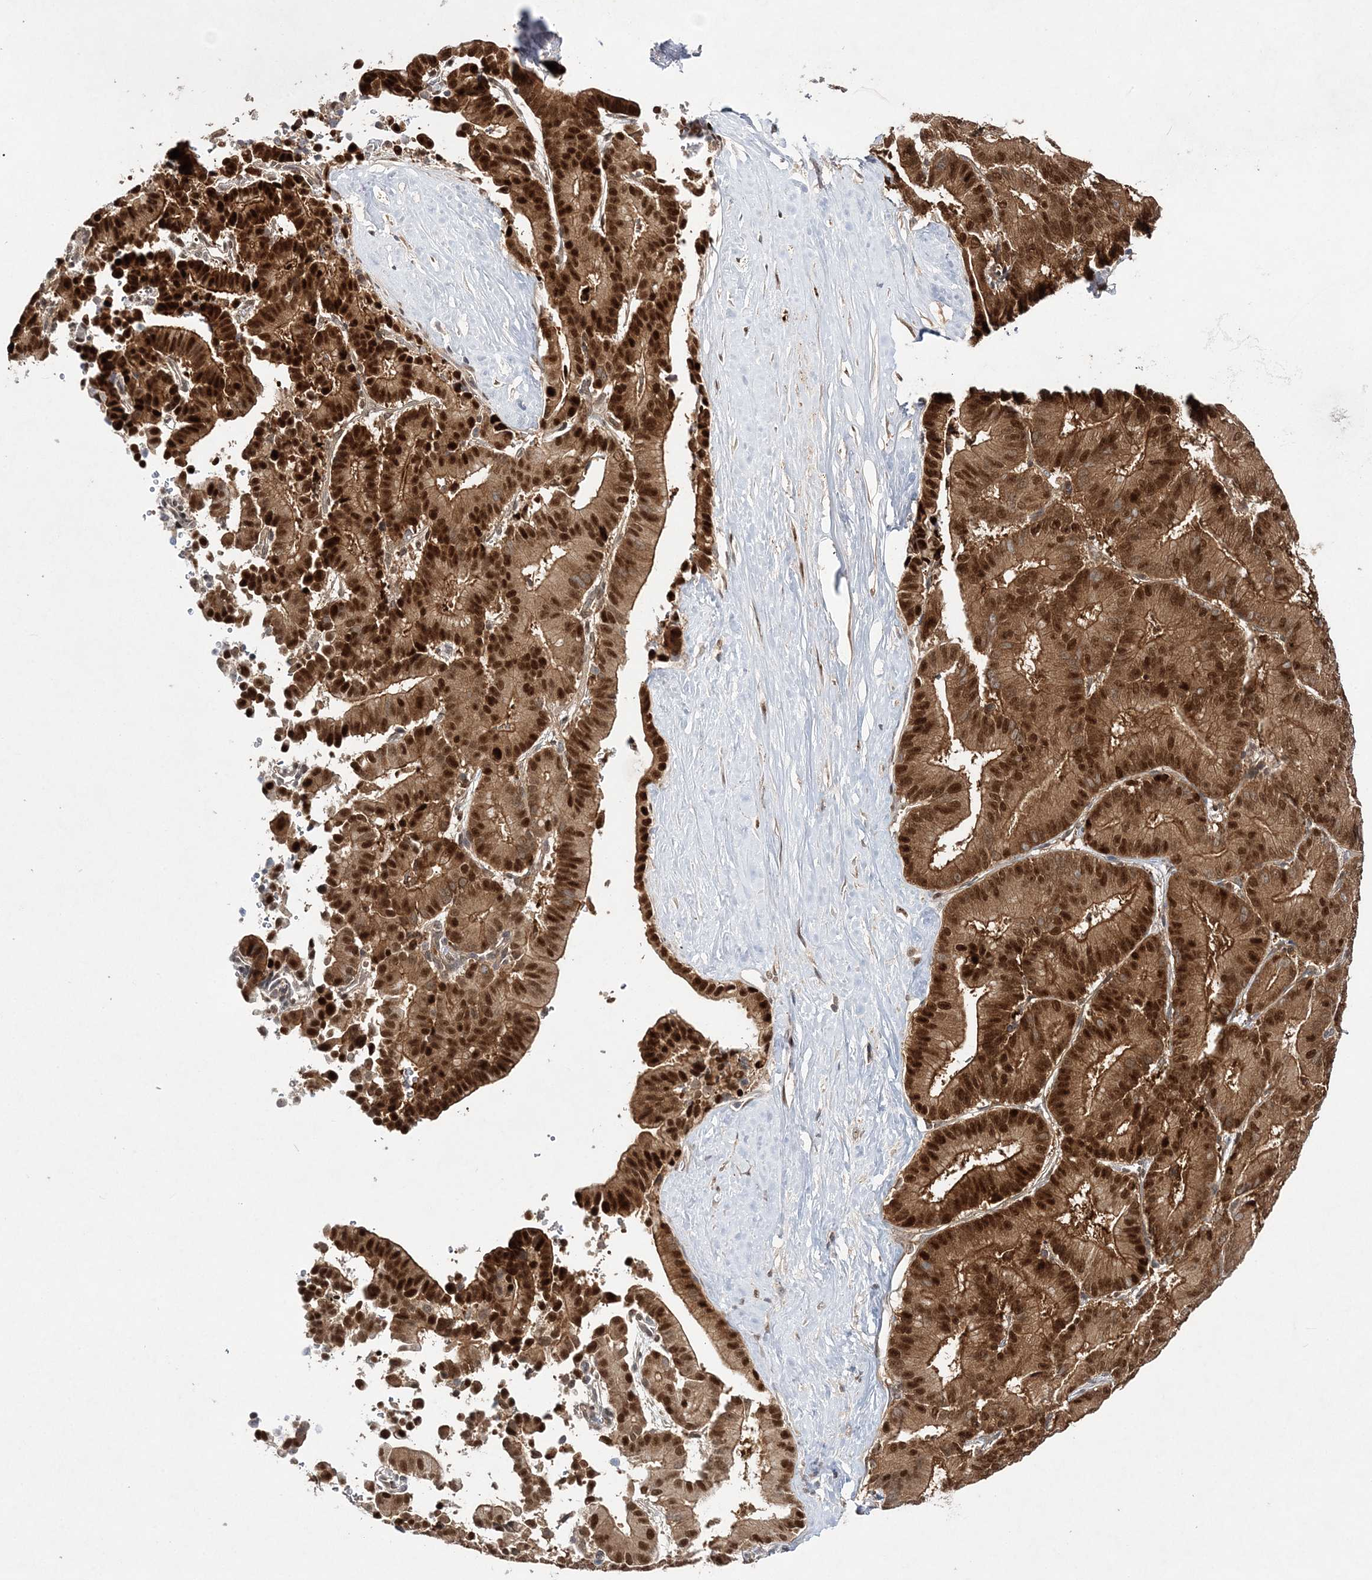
{"staining": {"intensity": "strong", "quantity": ">75%", "location": "cytoplasmic/membranous,nuclear"}, "tissue": "liver cancer", "cell_type": "Tumor cells", "image_type": "cancer", "snomed": [{"axis": "morphology", "description": "Cholangiocarcinoma"}, {"axis": "topography", "description": "Liver"}], "caption": "Immunohistochemical staining of human liver cancer (cholangiocarcinoma) exhibits high levels of strong cytoplasmic/membranous and nuclear expression in about >75% of tumor cells.", "gene": "NIF3L1", "patient": {"sex": "female", "age": 75}}